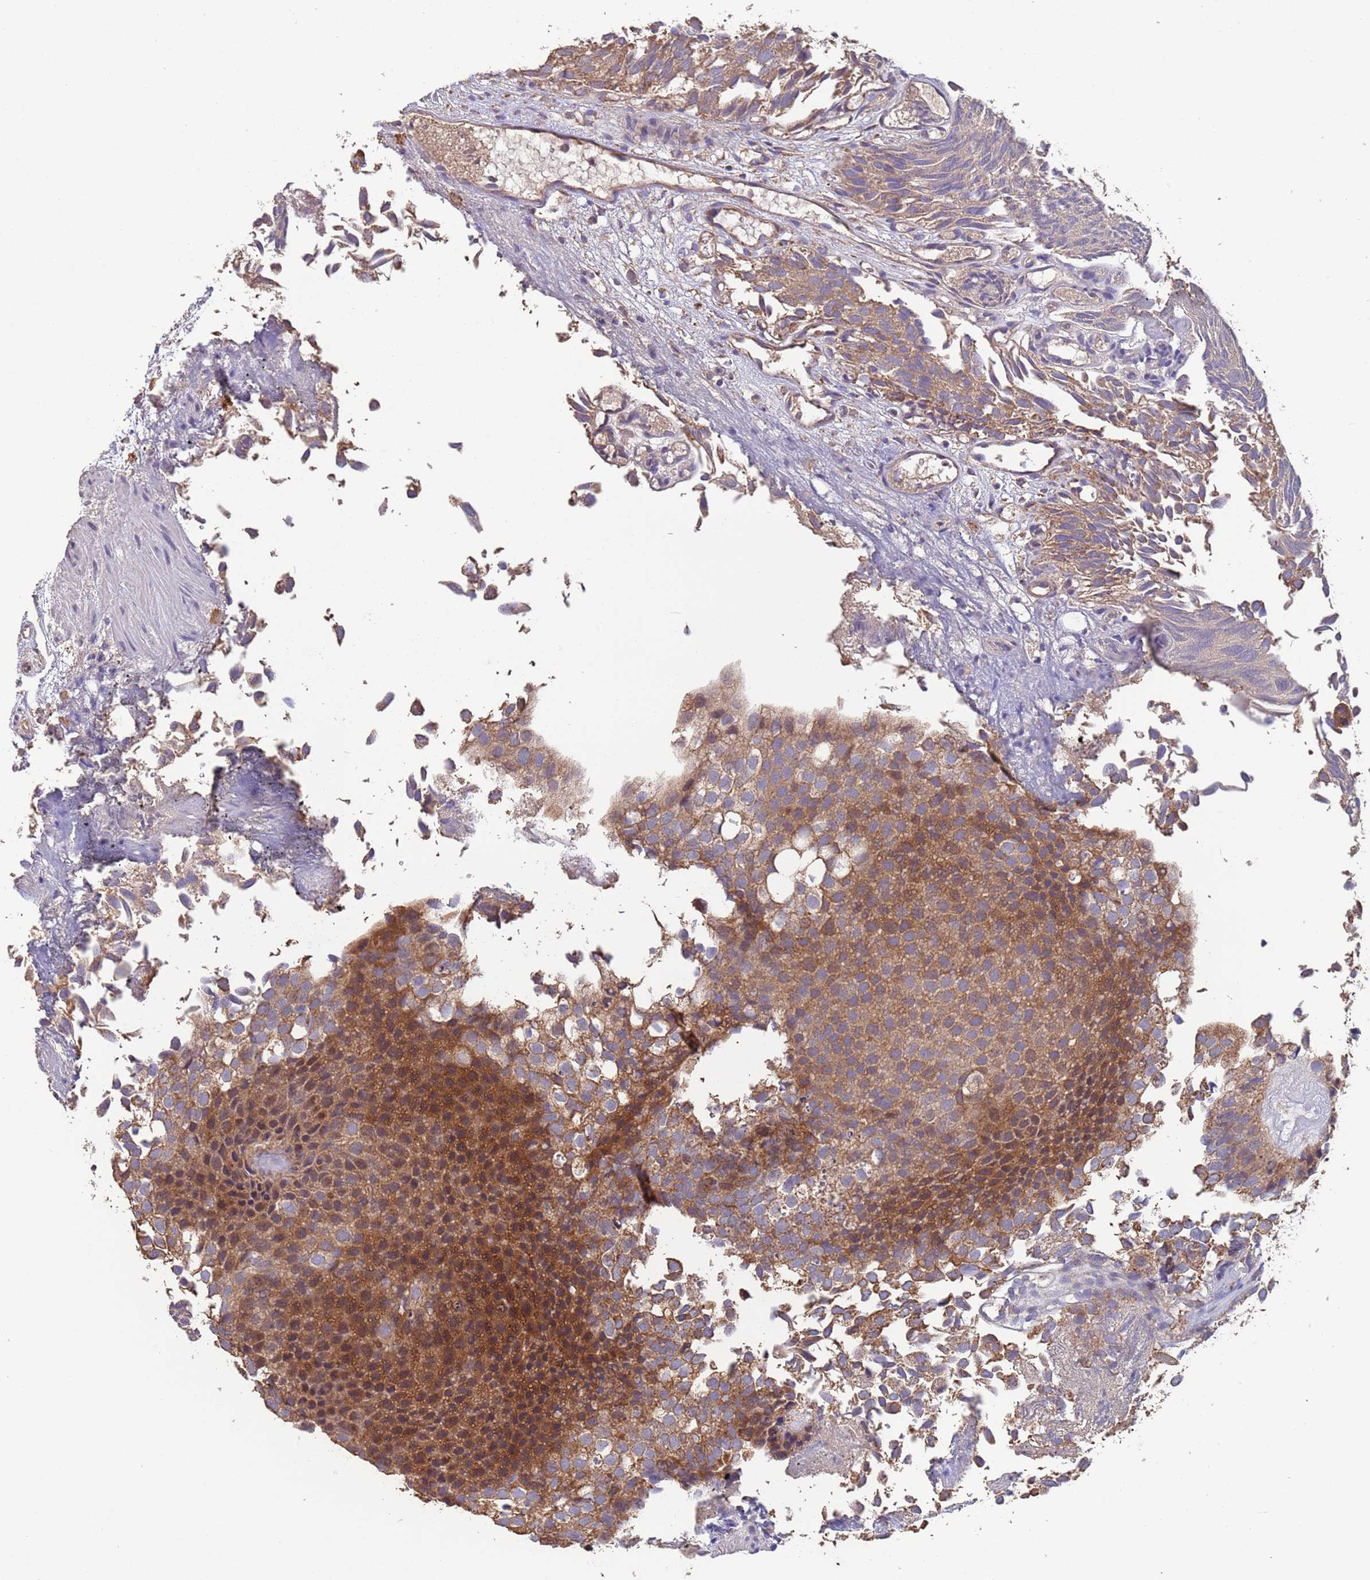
{"staining": {"intensity": "moderate", "quantity": ">75%", "location": "cytoplasmic/membranous"}, "tissue": "urothelial cancer", "cell_type": "Tumor cells", "image_type": "cancer", "snomed": [{"axis": "morphology", "description": "Urothelial carcinoma, Low grade"}, {"axis": "topography", "description": "Urinary bladder"}], "caption": "Protein staining of urothelial carcinoma (low-grade) tissue exhibits moderate cytoplasmic/membranous staining in approximately >75% of tumor cells. Nuclei are stained in blue.", "gene": "EEF1AKMT1", "patient": {"sex": "male", "age": 89}}